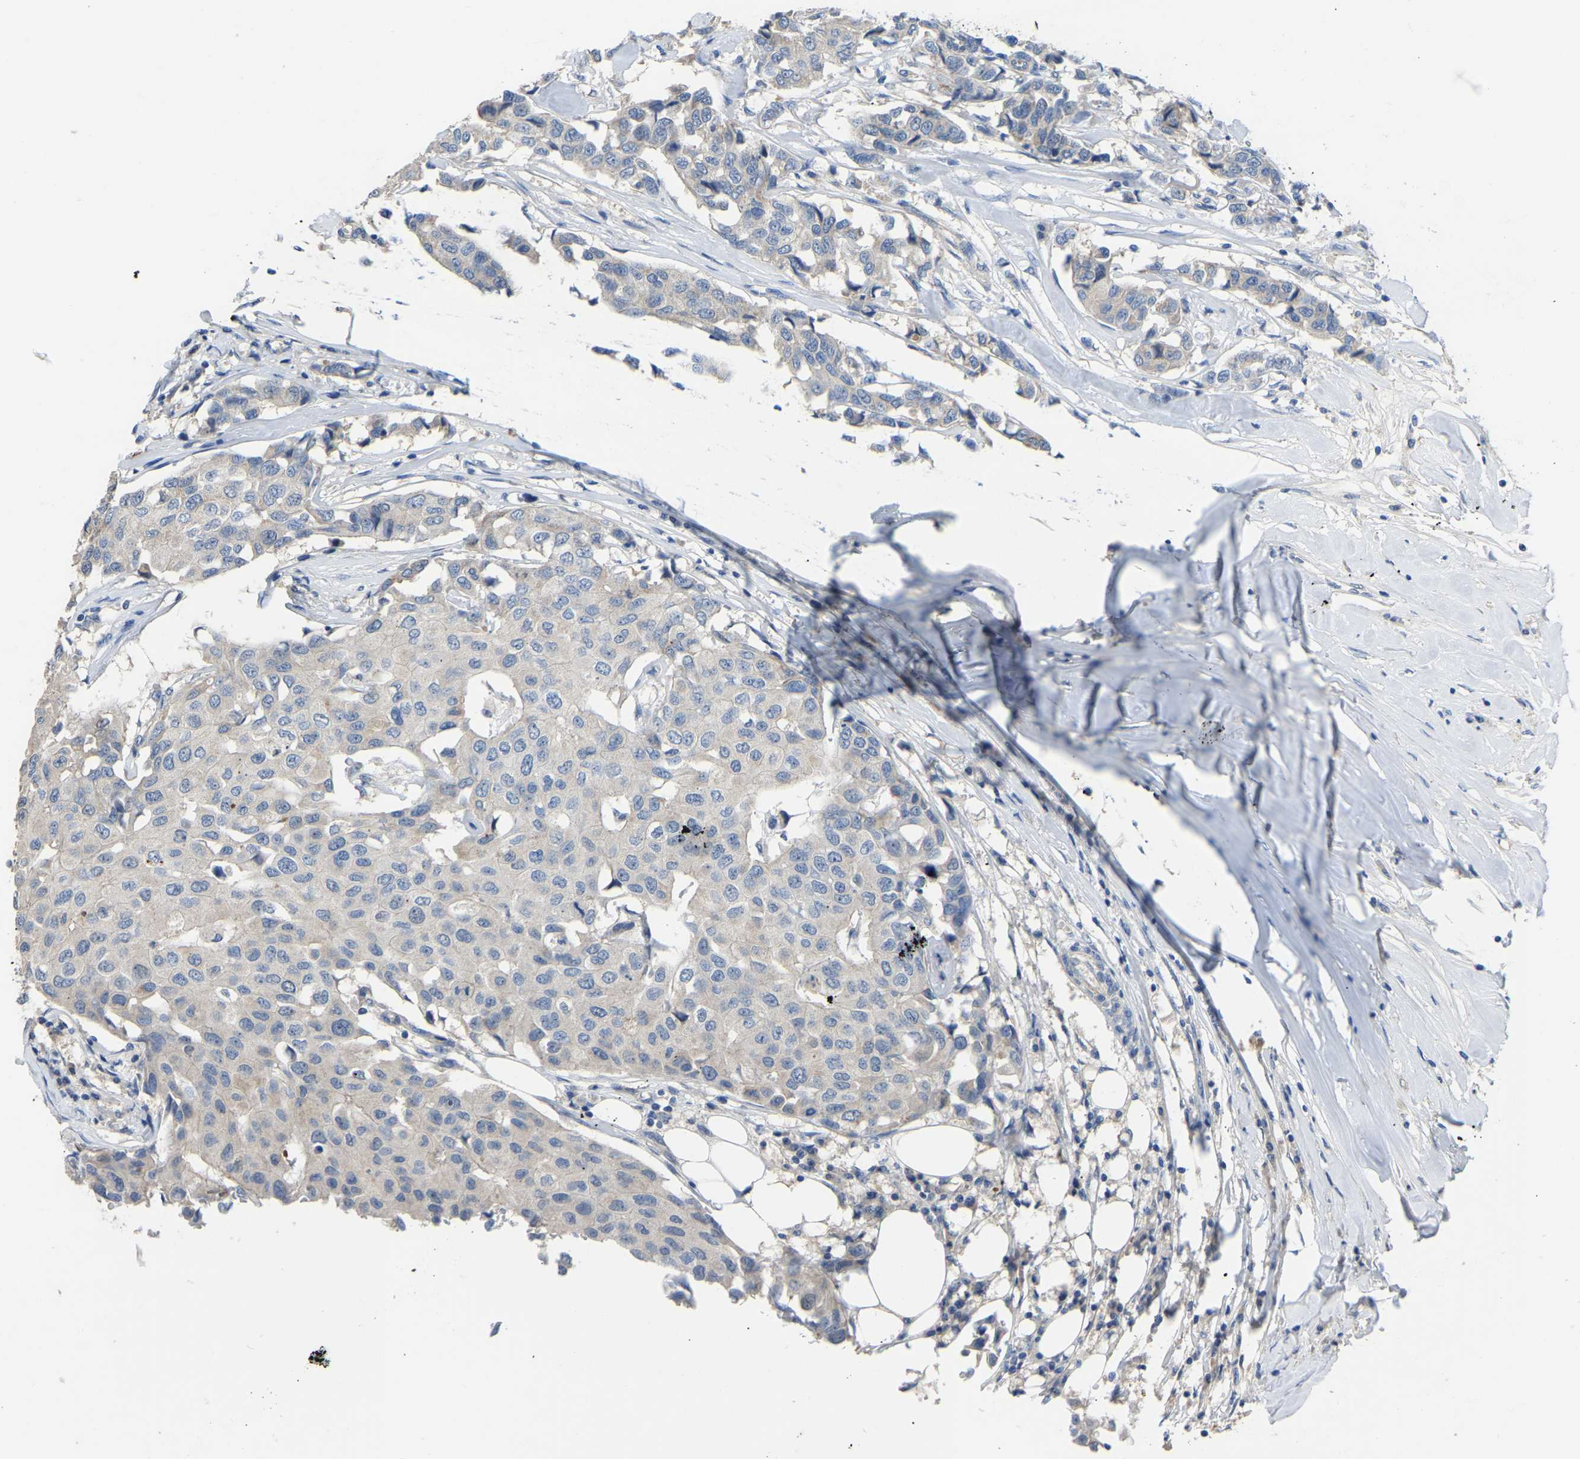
{"staining": {"intensity": "negative", "quantity": "none", "location": "none"}, "tissue": "breast cancer", "cell_type": "Tumor cells", "image_type": "cancer", "snomed": [{"axis": "morphology", "description": "Duct carcinoma"}, {"axis": "topography", "description": "Breast"}], "caption": "Micrograph shows no significant protein positivity in tumor cells of breast cancer (invasive ductal carcinoma). (Stains: DAB IHC with hematoxylin counter stain, Microscopy: brightfield microscopy at high magnification).", "gene": "HIGD2B", "patient": {"sex": "female", "age": 80}}